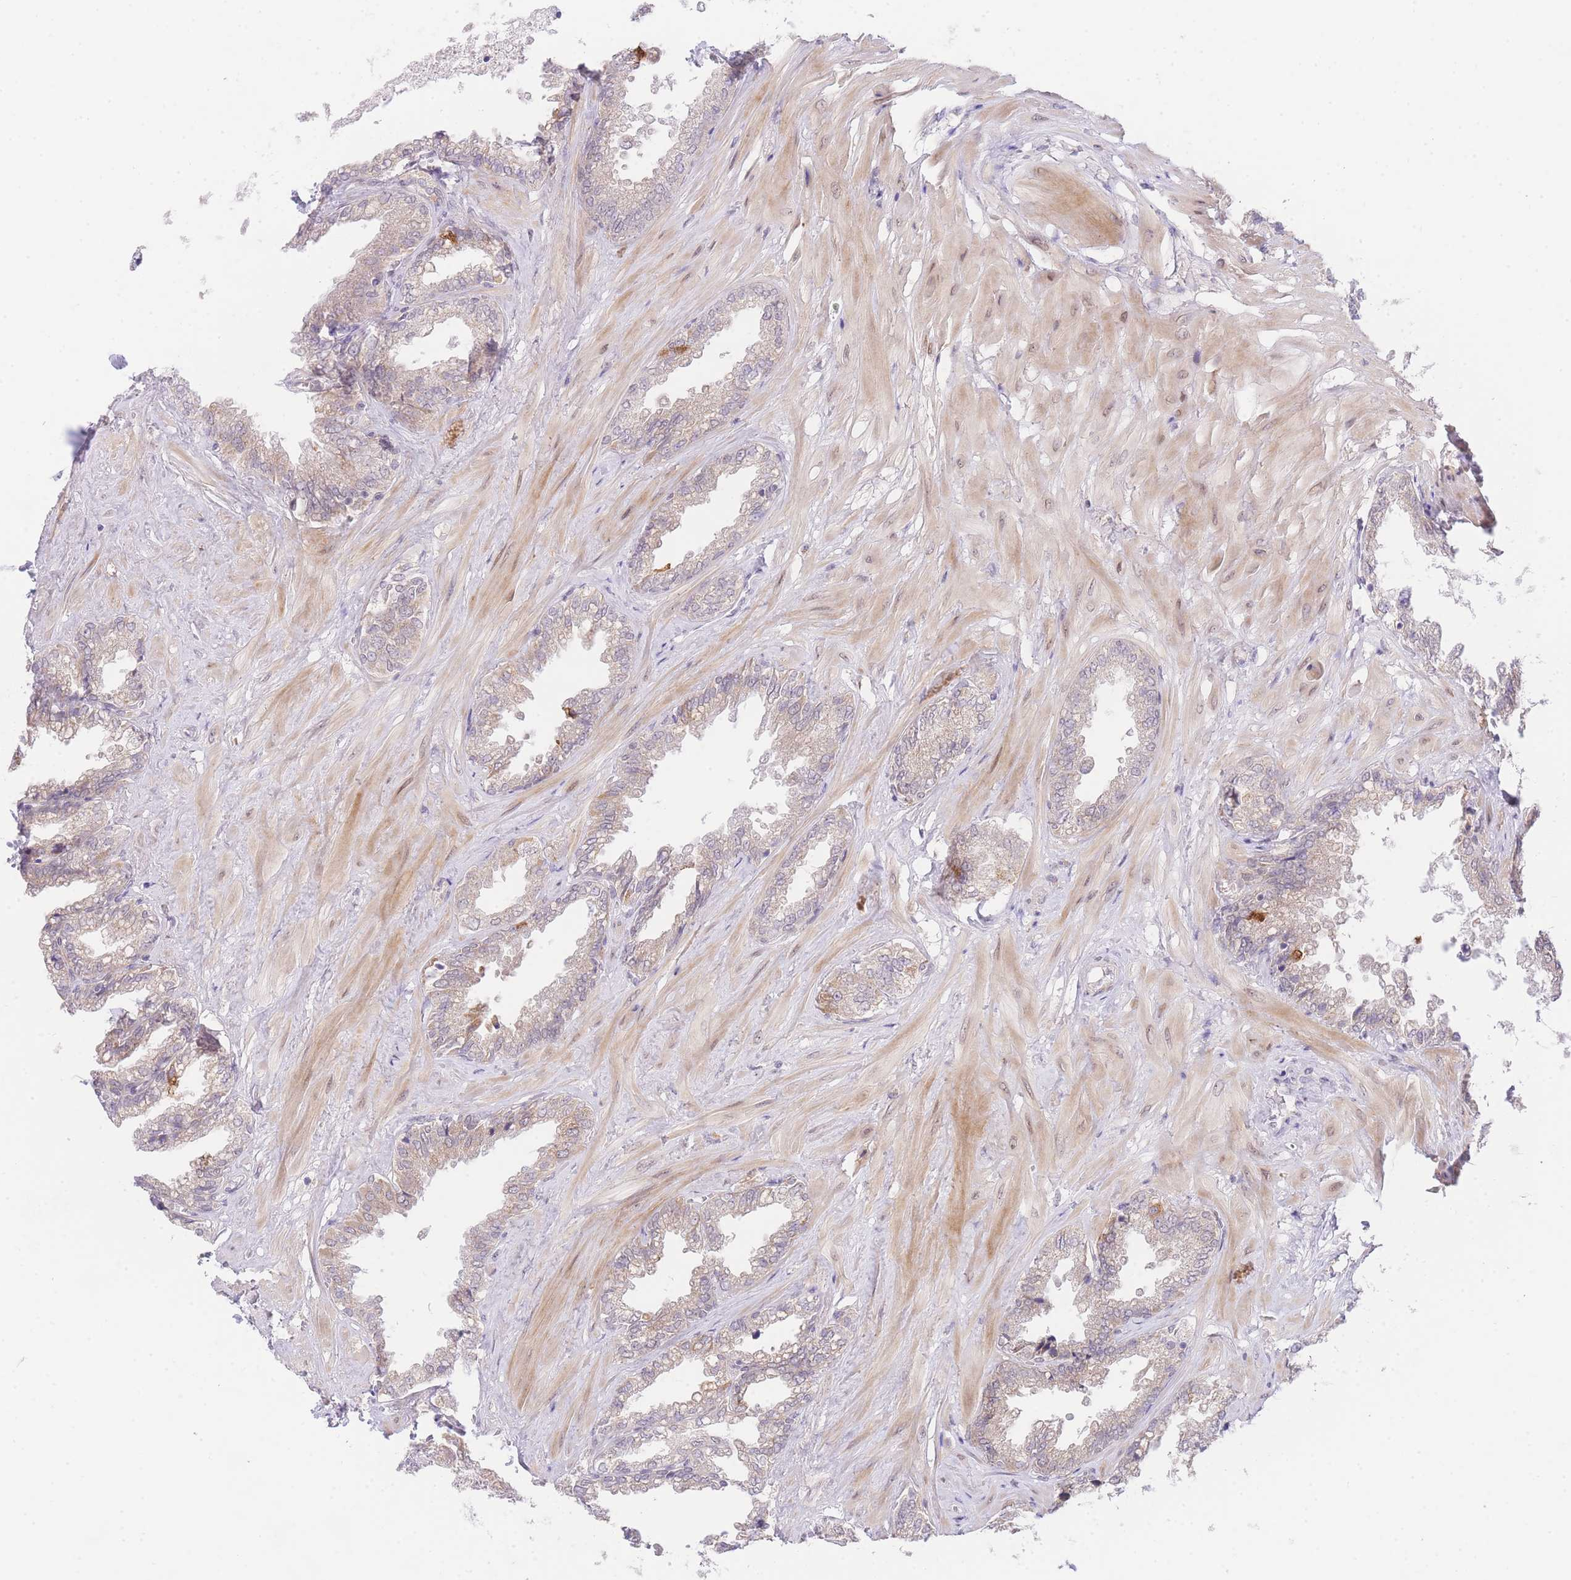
{"staining": {"intensity": "weak", "quantity": "25%-75%", "location": "cytoplasmic/membranous"}, "tissue": "seminal vesicle", "cell_type": "Glandular cells", "image_type": "normal", "snomed": [{"axis": "morphology", "description": "Normal tissue, NOS"}, {"axis": "topography", "description": "Seminal veicle"}], "caption": "DAB (3,3'-diaminobenzidine) immunohistochemical staining of unremarkable seminal vesicle shows weak cytoplasmic/membranous protein positivity in about 25%-75% of glandular cells.", "gene": "SLC25A33", "patient": {"sex": "male", "age": 46}}